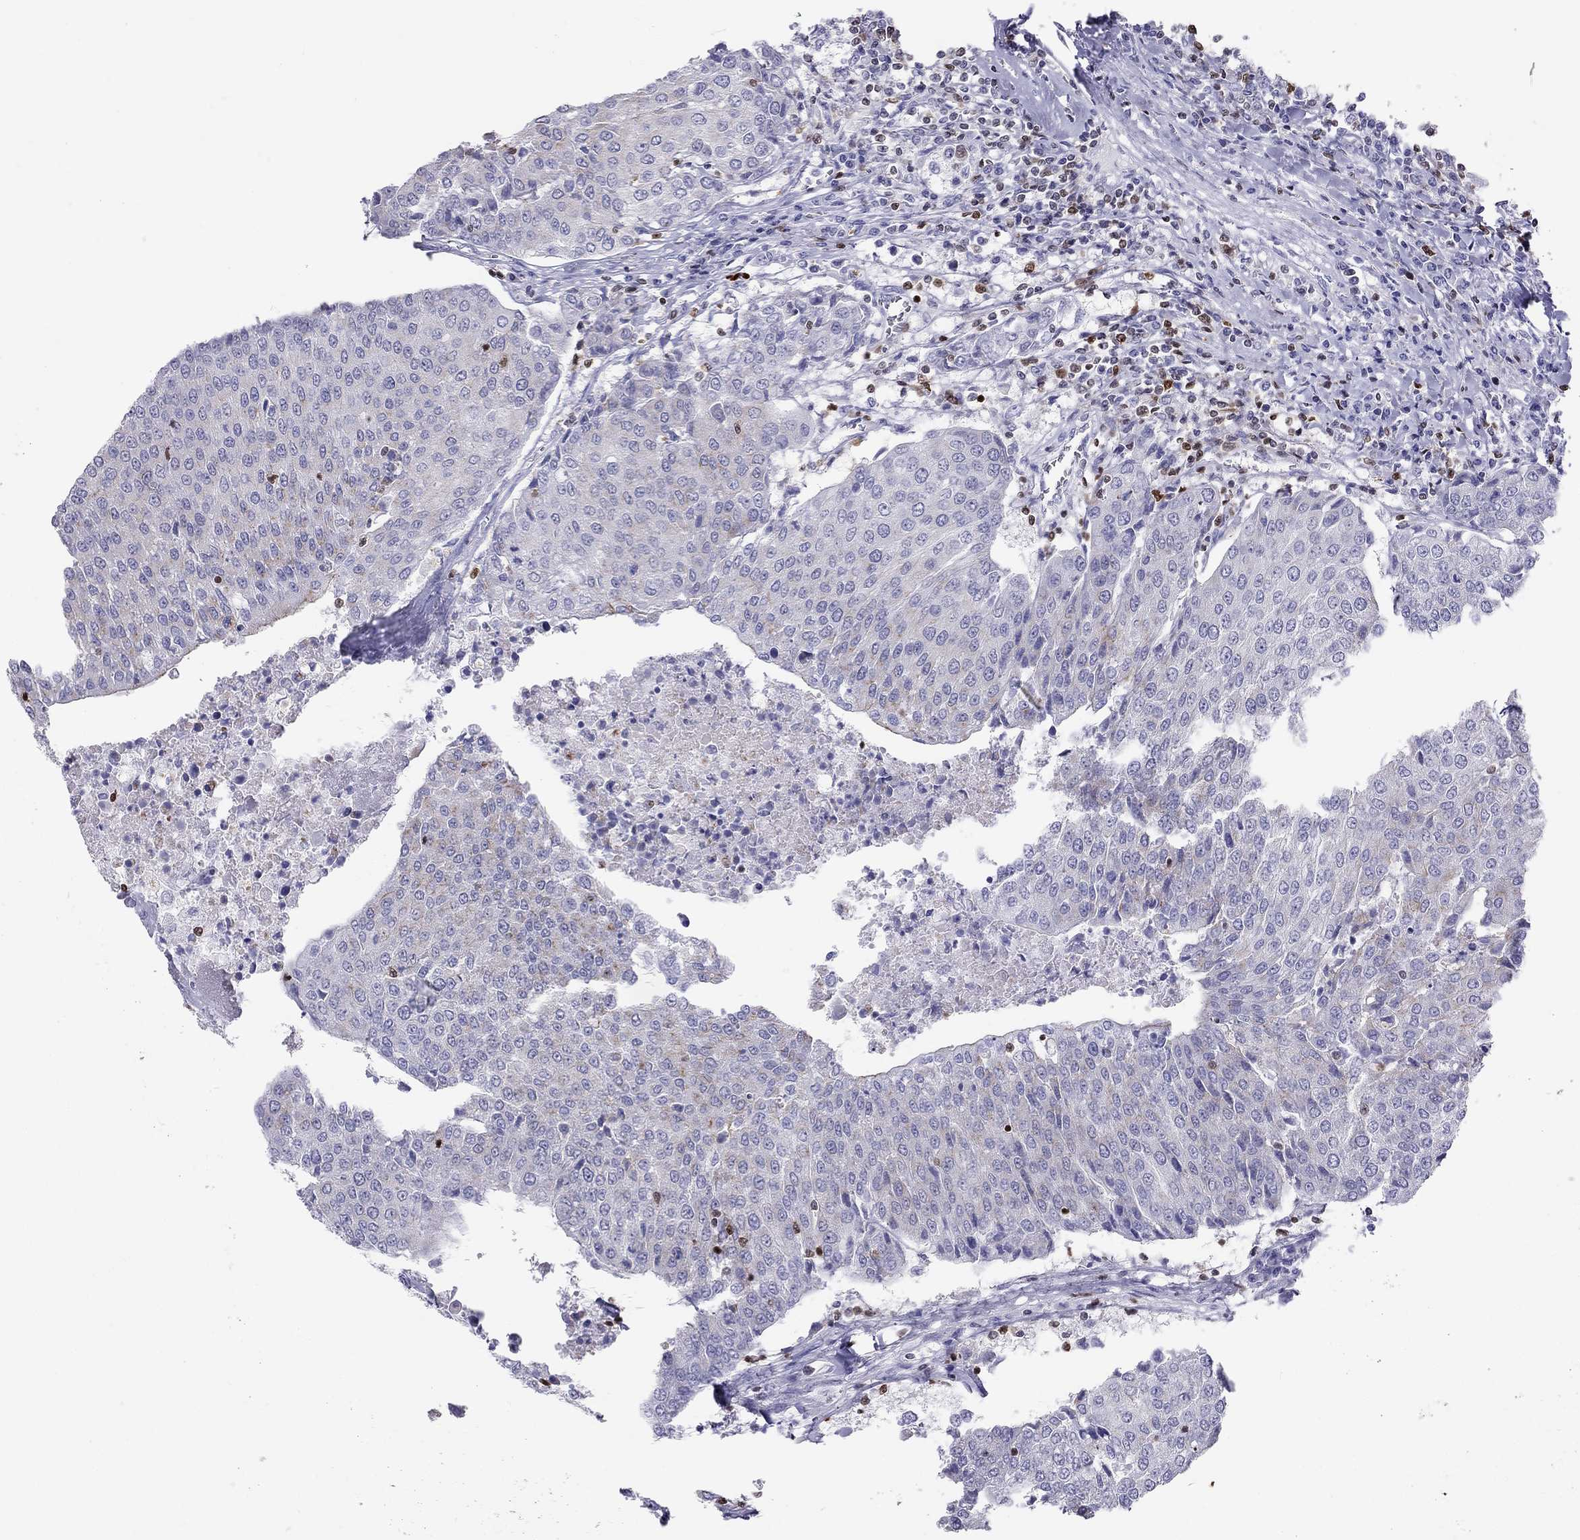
{"staining": {"intensity": "negative", "quantity": "none", "location": "none"}, "tissue": "urothelial cancer", "cell_type": "Tumor cells", "image_type": "cancer", "snomed": [{"axis": "morphology", "description": "Urothelial carcinoma, High grade"}, {"axis": "topography", "description": "Urinary bladder"}], "caption": "A high-resolution micrograph shows immunohistochemistry staining of urothelial cancer, which reveals no significant staining in tumor cells.", "gene": "SH2D2A", "patient": {"sex": "female", "age": 85}}